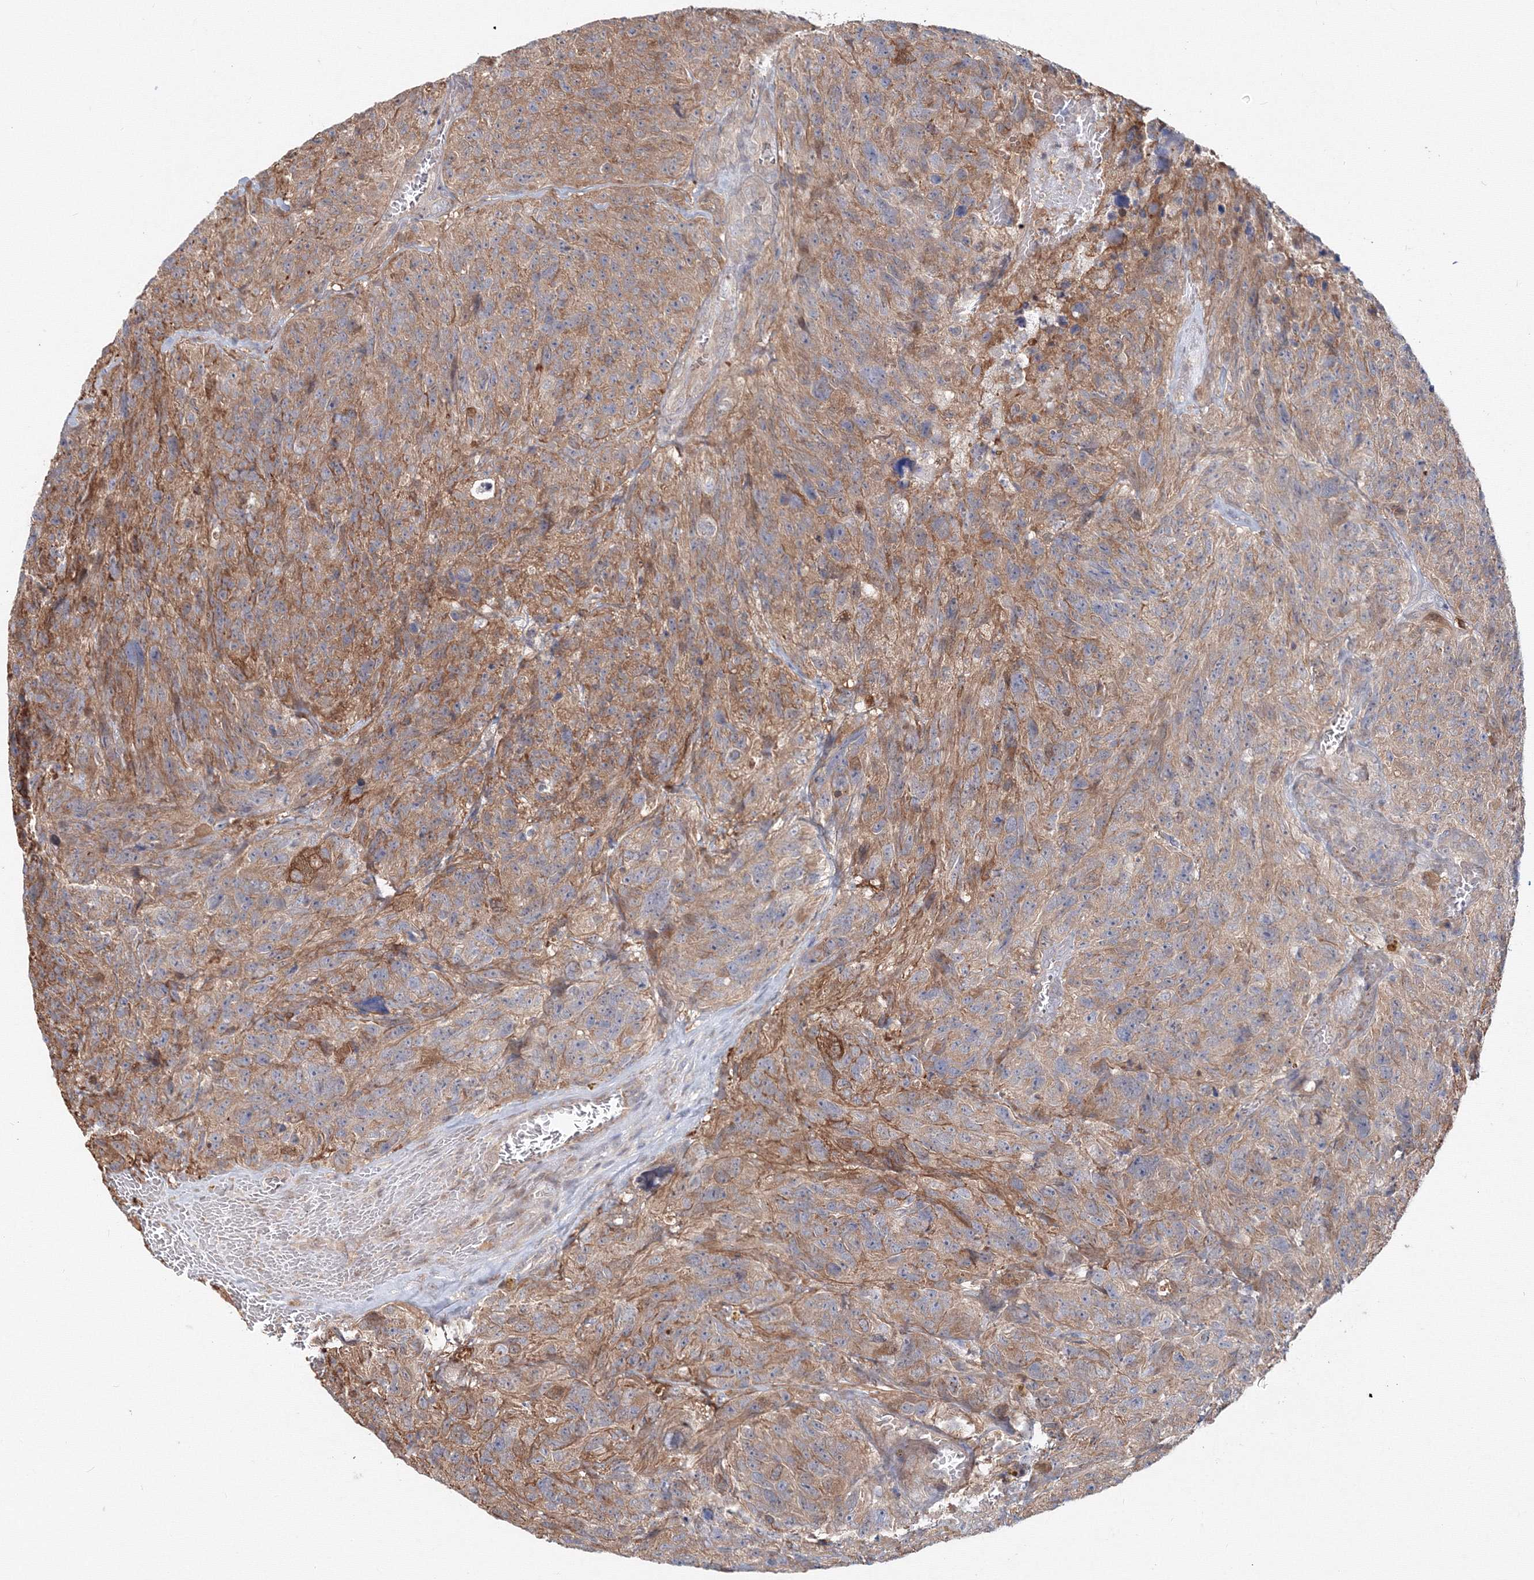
{"staining": {"intensity": "moderate", "quantity": ">75%", "location": "cytoplasmic/membranous"}, "tissue": "glioma", "cell_type": "Tumor cells", "image_type": "cancer", "snomed": [{"axis": "morphology", "description": "Glioma, malignant, High grade"}, {"axis": "topography", "description": "Brain"}], "caption": "The histopathology image reveals a brown stain indicating the presence of a protein in the cytoplasmic/membranous of tumor cells in glioma.", "gene": "ARHGAP21", "patient": {"sex": "male", "age": 69}}